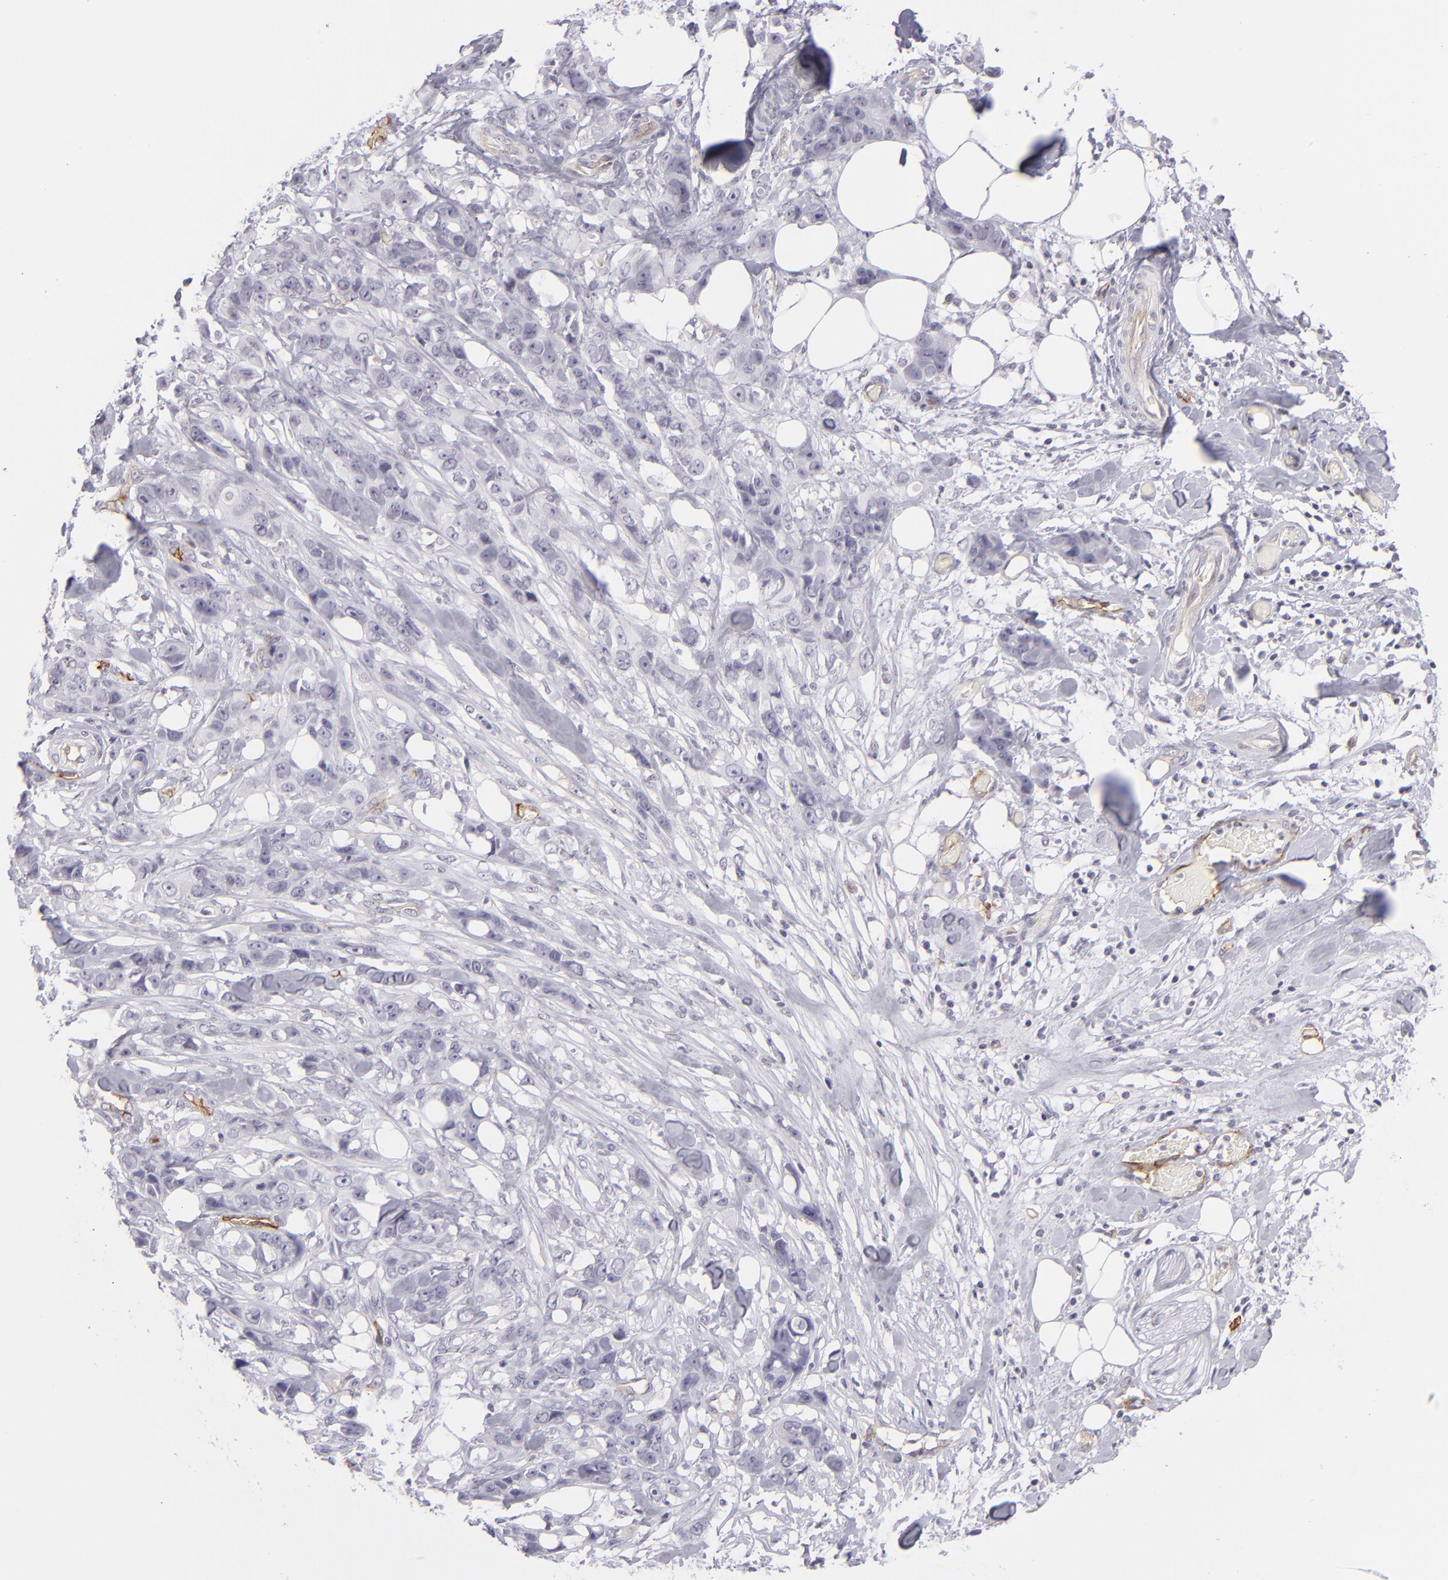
{"staining": {"intensity": "negative", "quantity": "none", "location": "none"}, "tissue": "stomach cancer", "cell_type": "Tumor cells", "image_type": "cancer", "snomed": [{"axis": "morphology", "description": "Adenocarcinoma, NOS"}, {"axis": "topography", "description": "Stomach, upper"}], "caption": "Tumor cells show no significant positivity in stomach cancer (adenocarcinoma). (DAB (3,3'-diaminobenzidine) IHC with hematoxylin counter stain).", "gene": "THBD", "patient": {"sex": "male", "age": 47}}